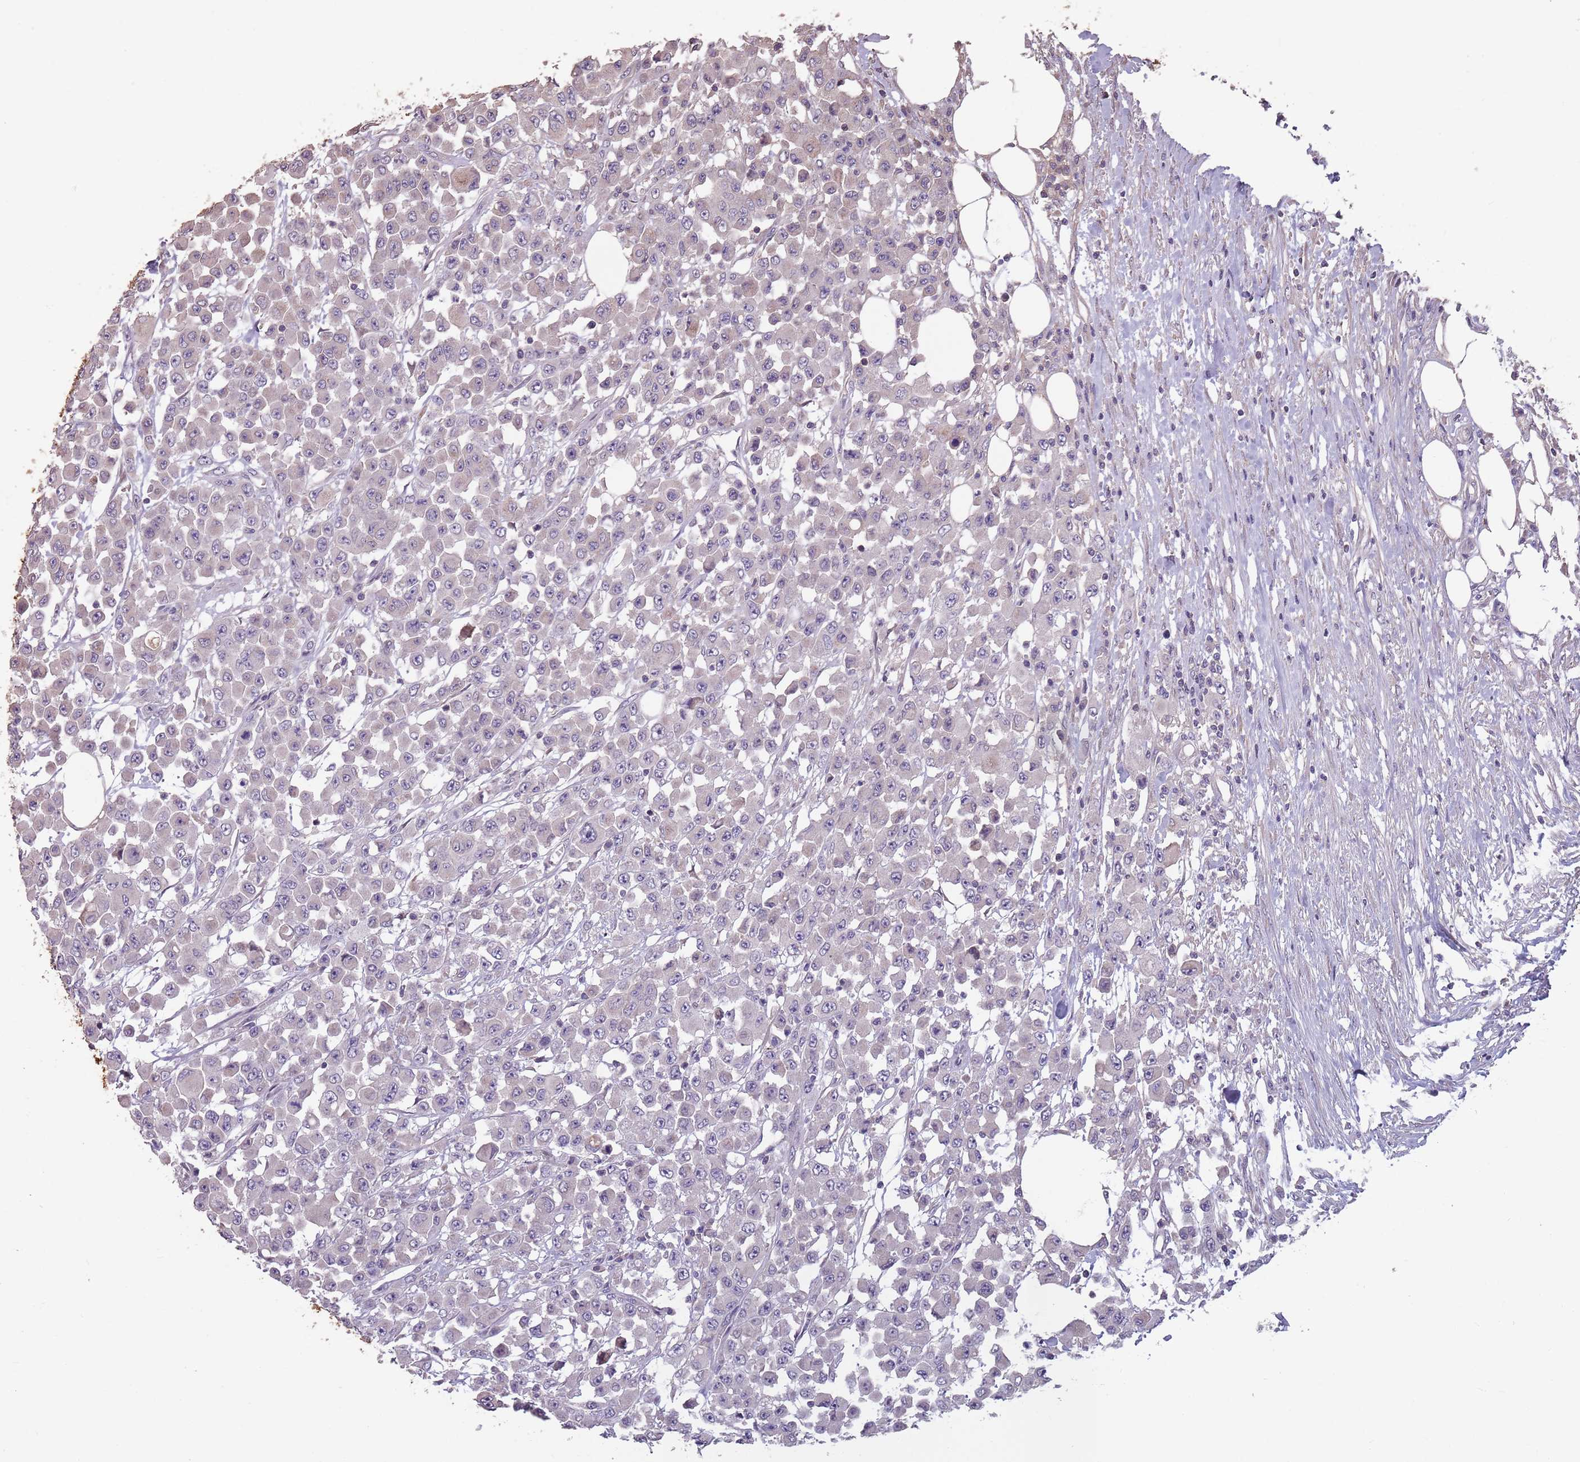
{"staining": {"intensity": "weak", "quantity": "<25%", "location": "cytoplasmic/membranous"}, "tissue": "colorectal cancer", "cell_type": "Tumor cells", "image_type": "cancer", "snomed": [{"axis": "morphology", "description": "Adenocarcinoma, NOS"}, {"axis": "topography", "description": "Colon"}], "caption": "DAB immunohistochemical staining of human colorectal cancer reveals no significant positivity in tumor cells.", "gene": "MBD3L1", "patient": {"sex": "male", "age": 51}}